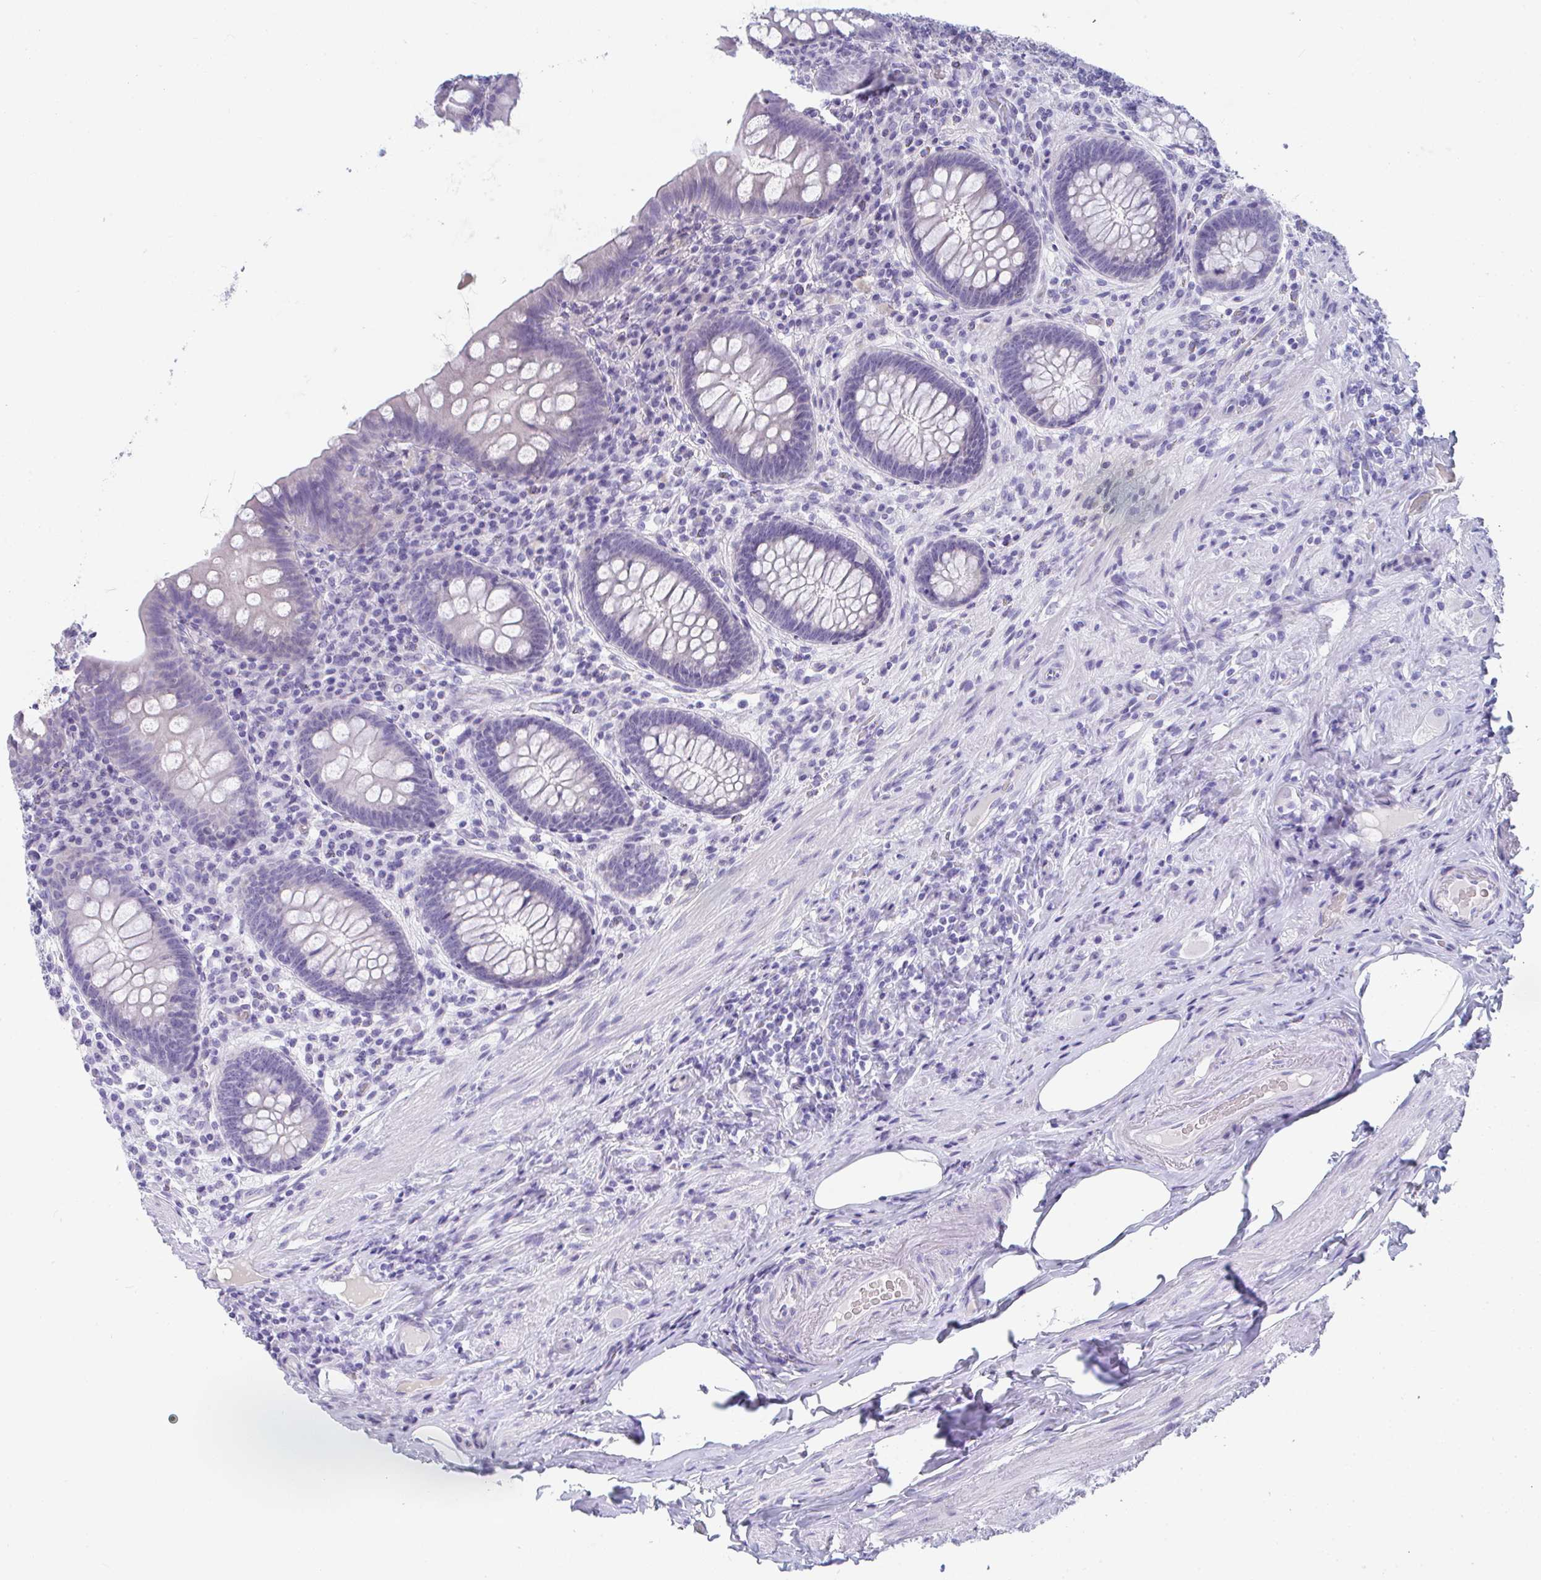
{"staining": {"intensity": "negative", "quantity": "none", "location": "none"}, "tissue": "appendix", "cell_type": "Glandular cells", "image_type": "normal", "snomed": [{"axis": "morphology", "description": "Normal tissue, NOS"}, {"axis": "topography", "description": "Appendix"}], "caption": "High power microscopy photomicrograph of an IHC histopathology image of benign appendix, revealing no significant positivity in glandular cells.", "gene": "TTC30A", "patient": {"sex": "male", "age": 71}}